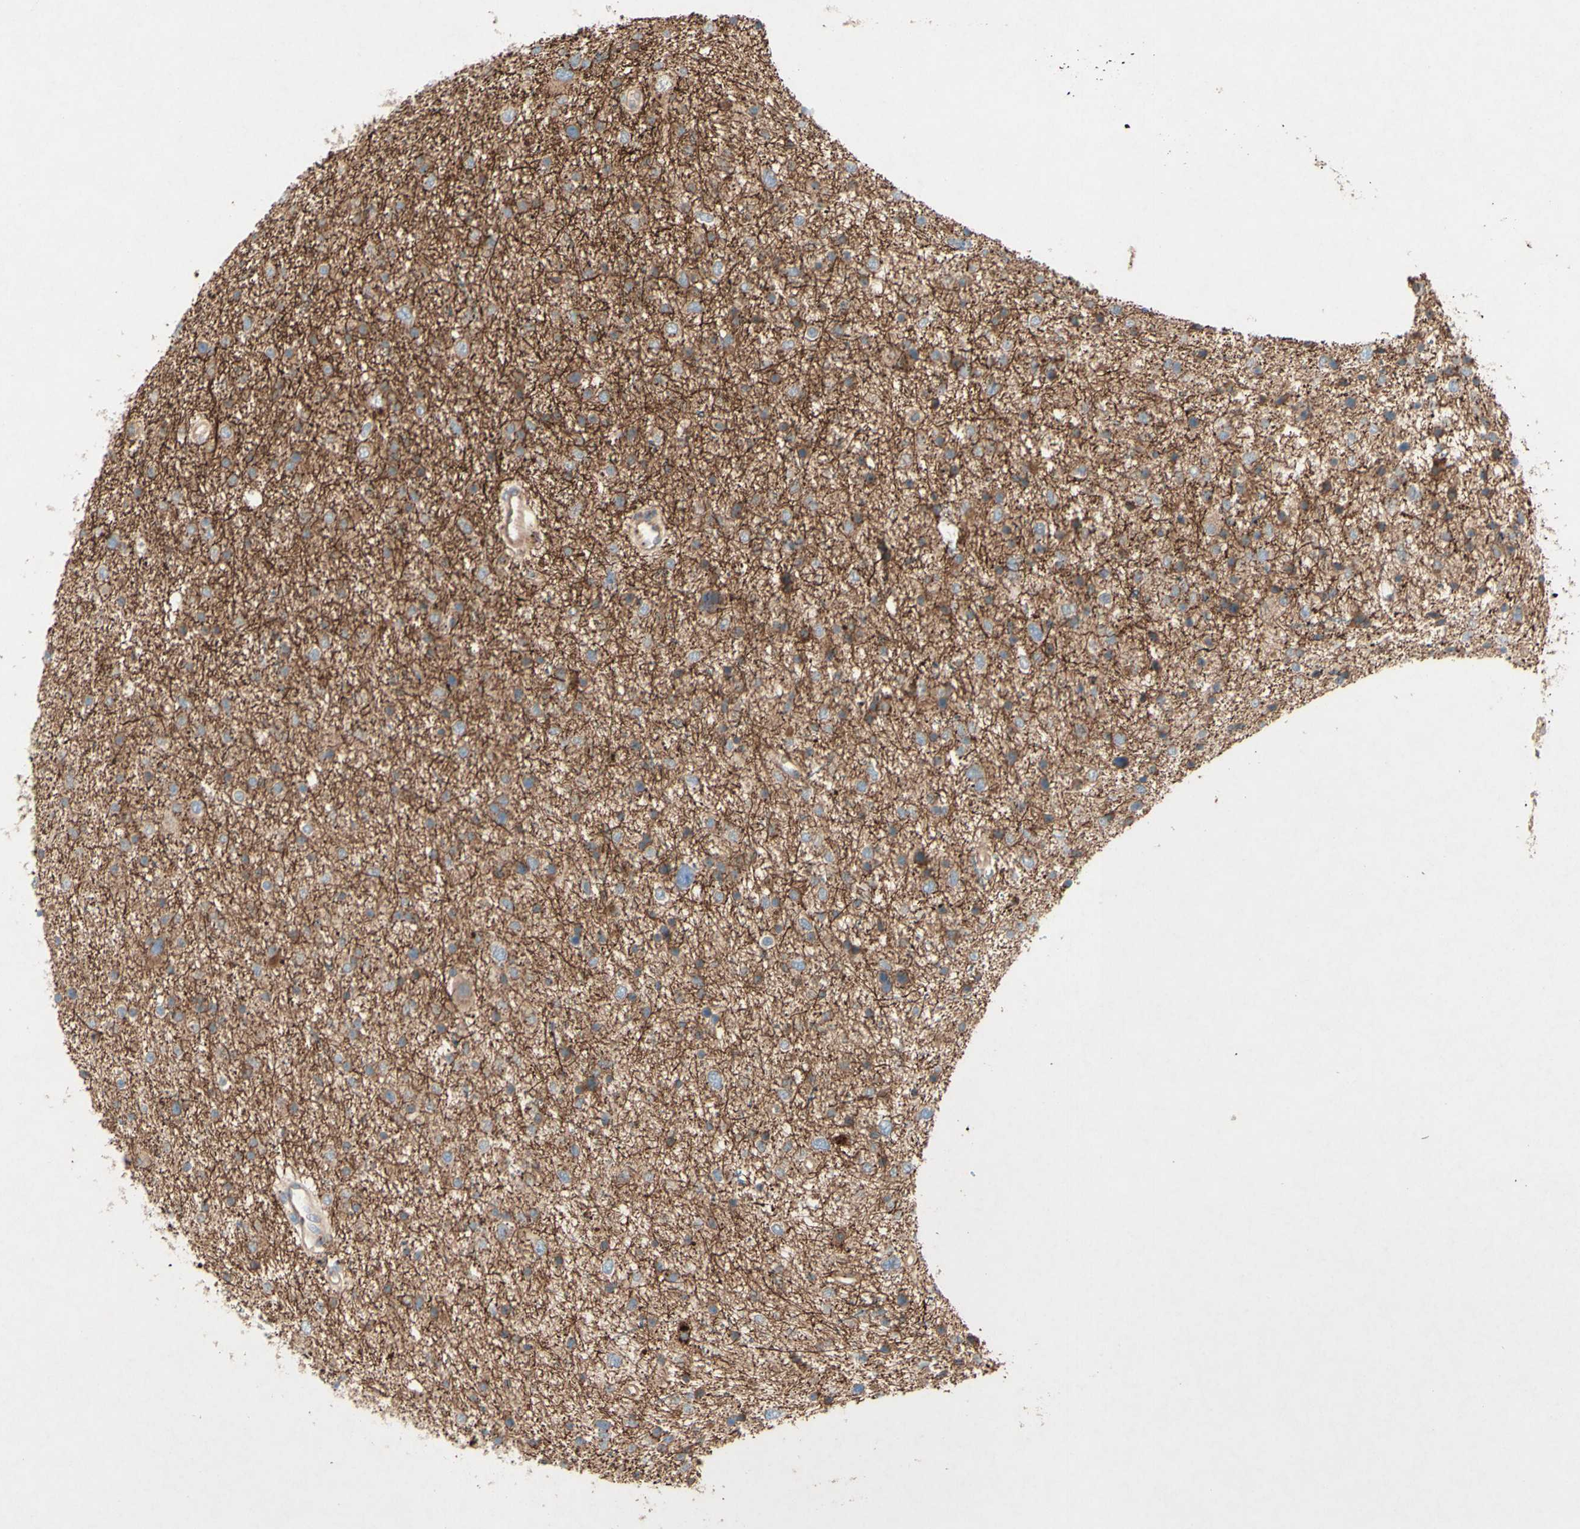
{"staining": {"intensity": "moderate", "quantity": "25%-75%", "location": "cytoplasmic/membranous"}, "tissue": "glioma", "cell_type": "Tumor cells", "image_type": "cancer", "snomed": [{"axis": "morphology", "description": "Glioma, malignant, Low grade"}, {"axis": "topography", "description": "Brain"}], "caption": "Tumor cells demonstrate moderate cytoplasmic/membranous expression in approximately 25%-75% of cells in malignant low-grade glioma.", "gene": "MTM1", "patient": {"sex": "female", "age": 37}}